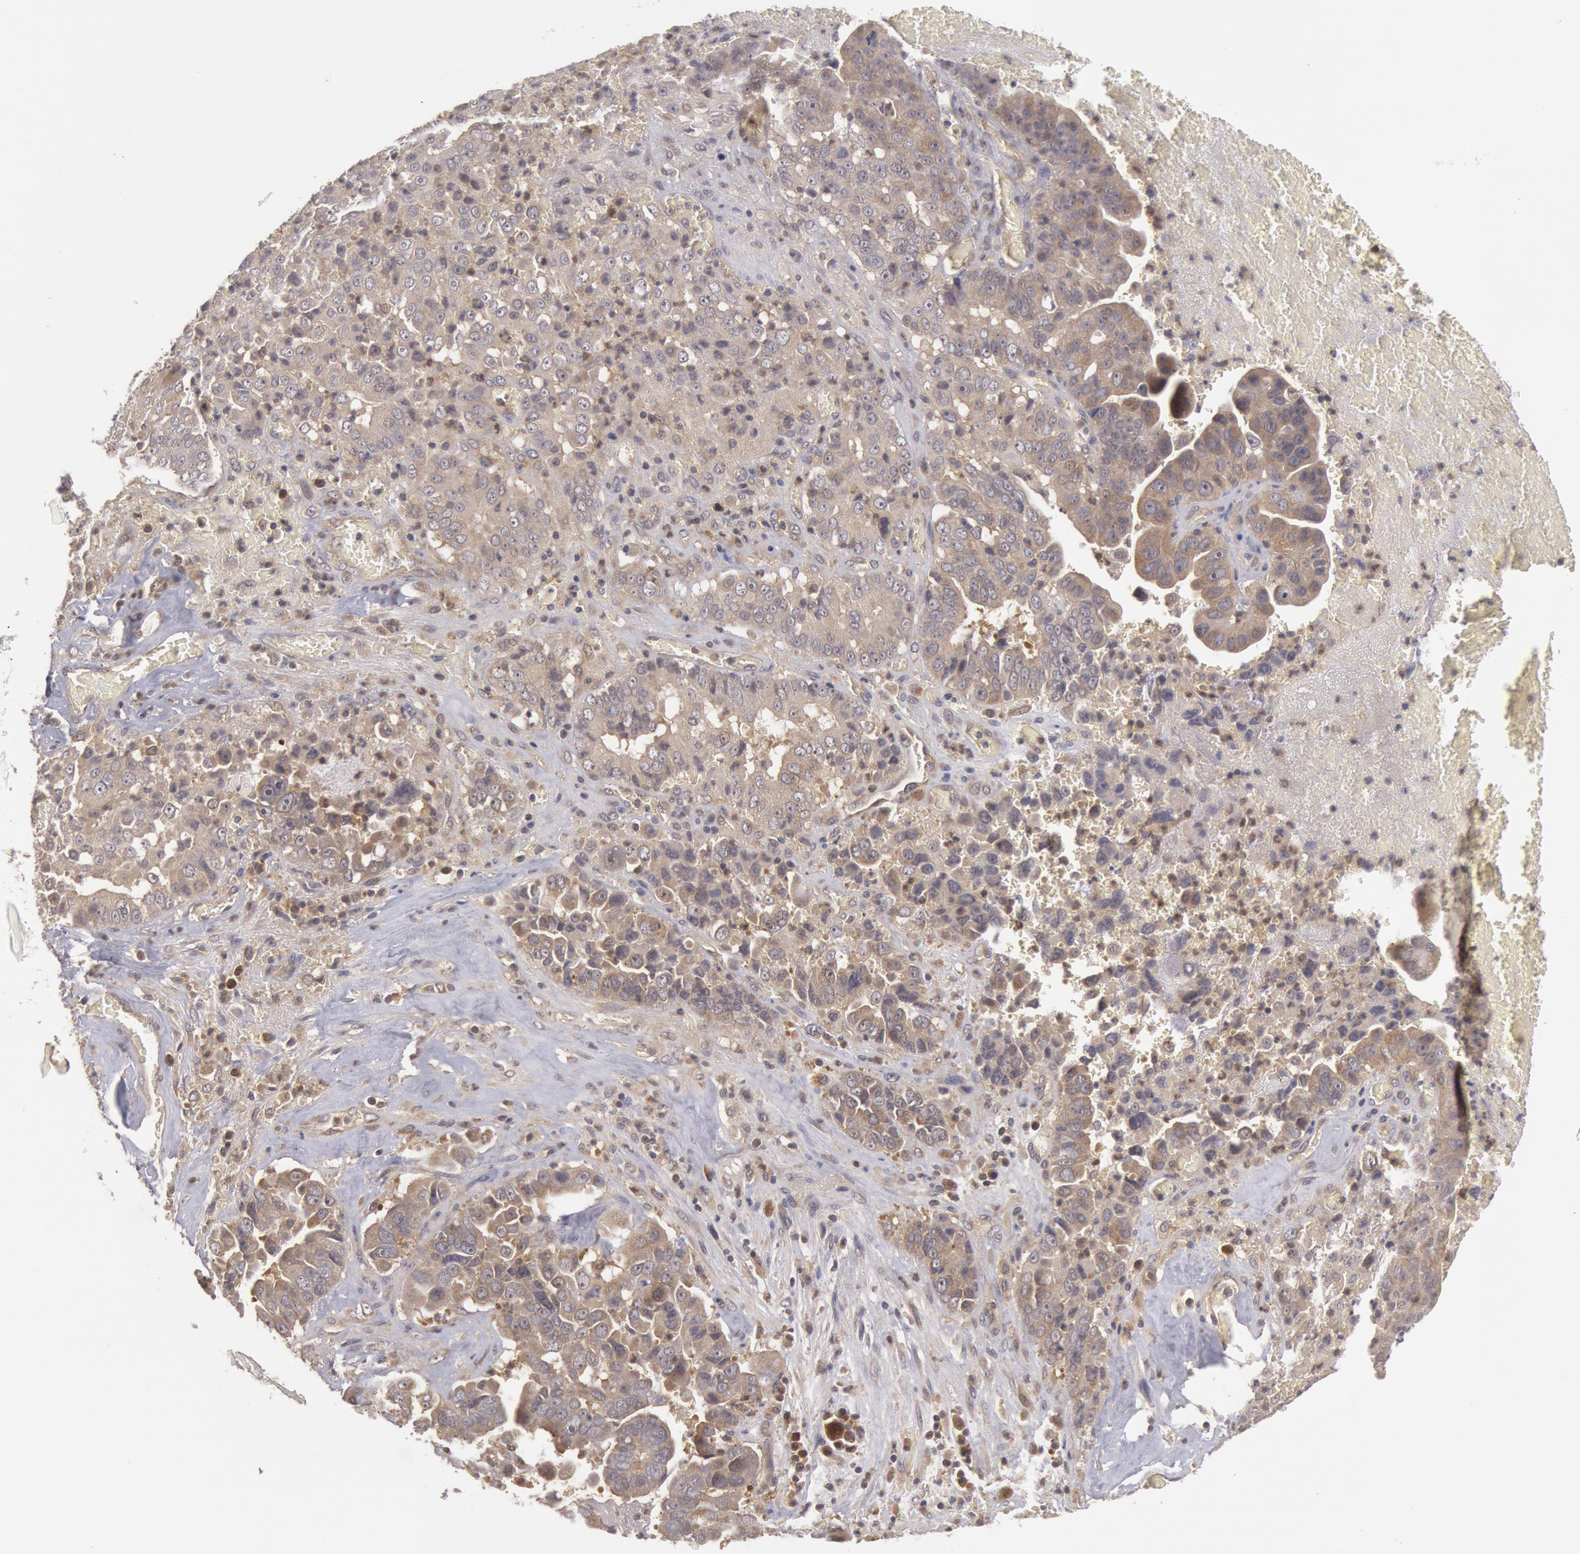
{"staining": {"intensity": "weak", "quantity": ">75%", "location": "cytoplasmic/membranous"}, "tissue": "liver cancer", "cell_type": "Tumor cells", "image_type": "cancer", "snomed": [{"axis": "morphology", "description": "Cholangiocarcinoma"}, {"axis": "topography", "description": "Liver"}], "caption": "Liver cholangiocarcinoma was stained to show a protein in brown. There is low levels of weak cytoplasmic/membranous expression in approximately >75% of tumor cells.", "gene": "BRAF", "patient": {"sex": "female", "age": 79}}